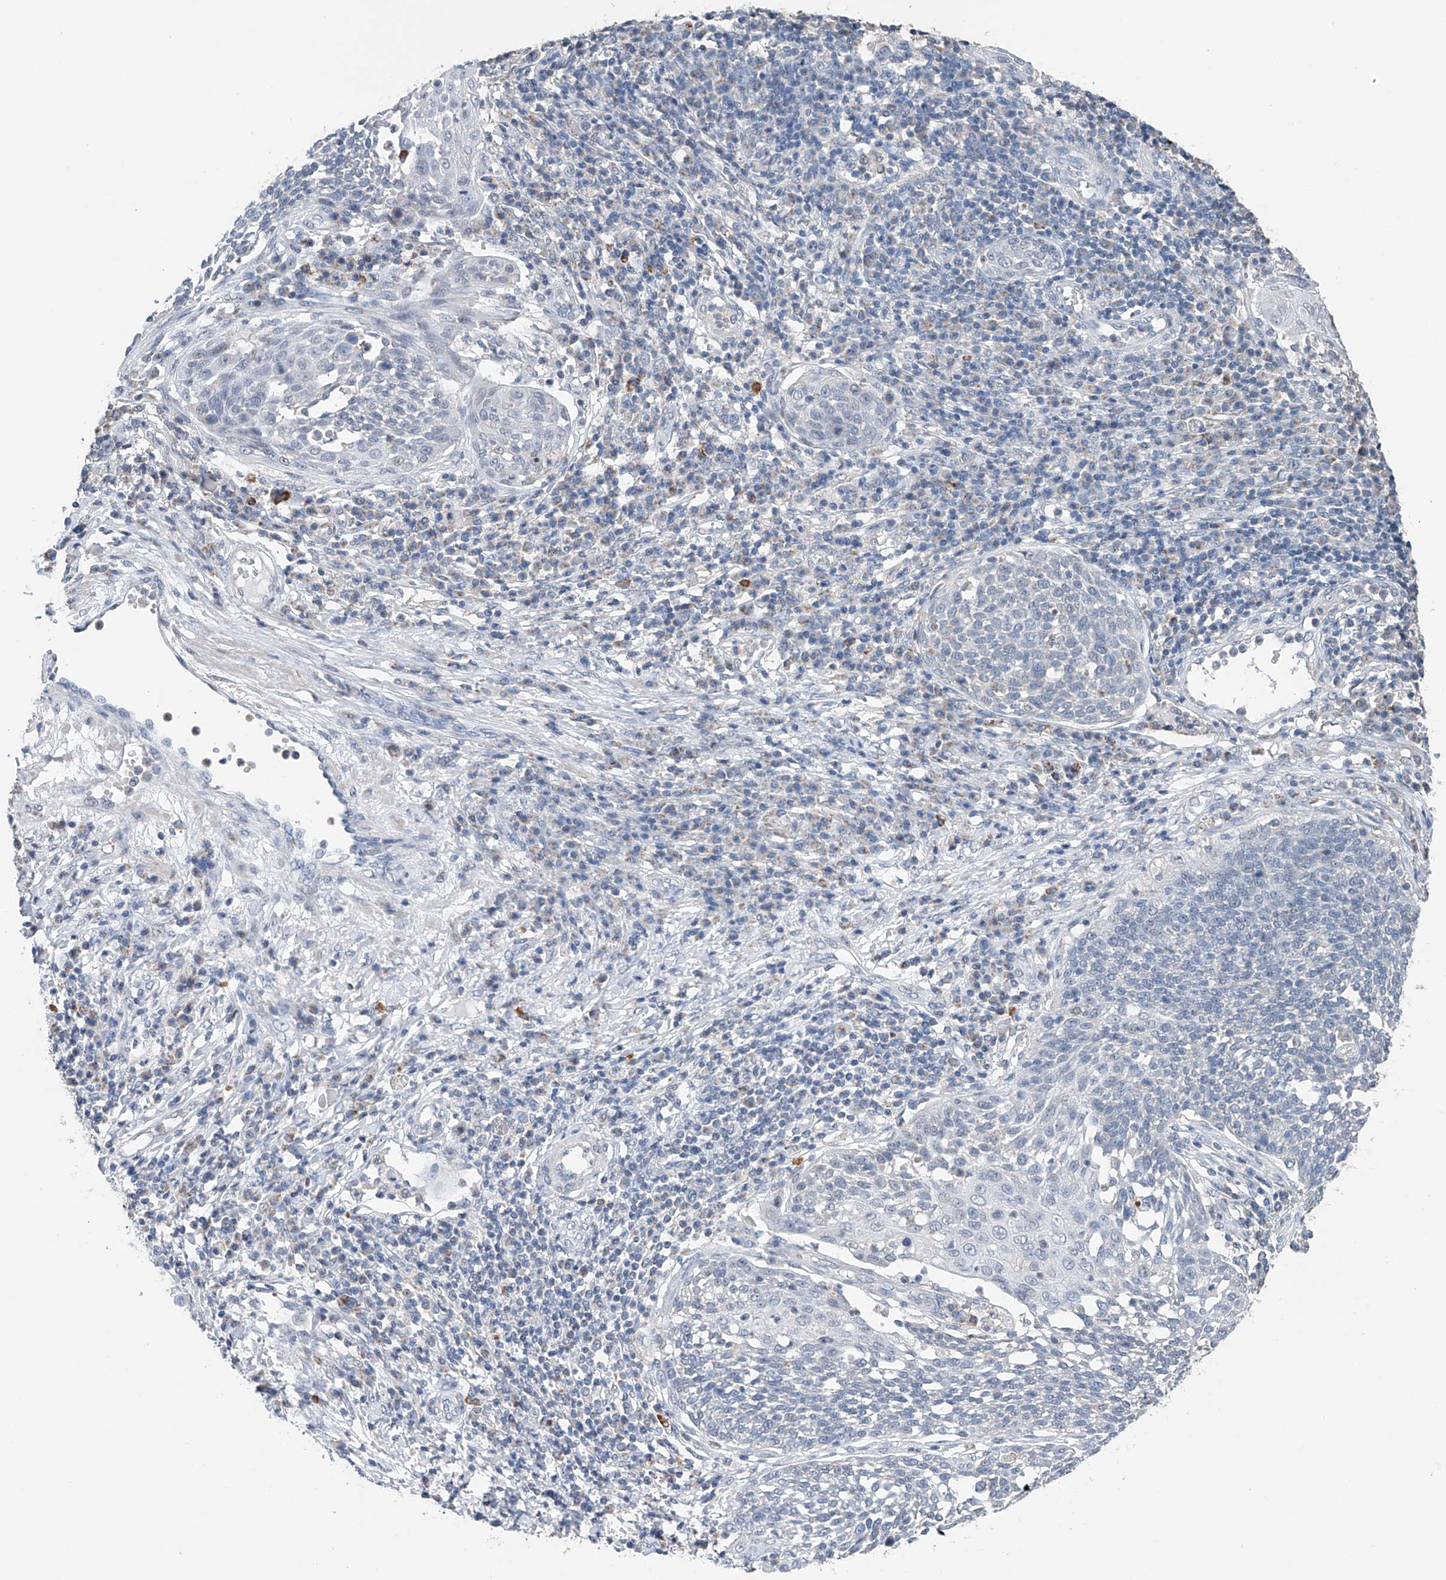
{"staining": {"intensity": "negative", "quantity": "none", "location": "none"}, "tissue": "cervical cancer", "cell_type": "Tumor cells", "image_type": "cancer", "snomed": [{"axis": "morphology", "description": "Squamous cell carcinoma, NOS"}, {"axis": "topography", "description": "Cervix"}], "caption": "This is an IHC photomicrograph of human cervical cancer (squamous cell carcinoma). There is no positivity in tumor cells.", "gene": "KLF15", "patient": {"sex": "female", "age": 34}}